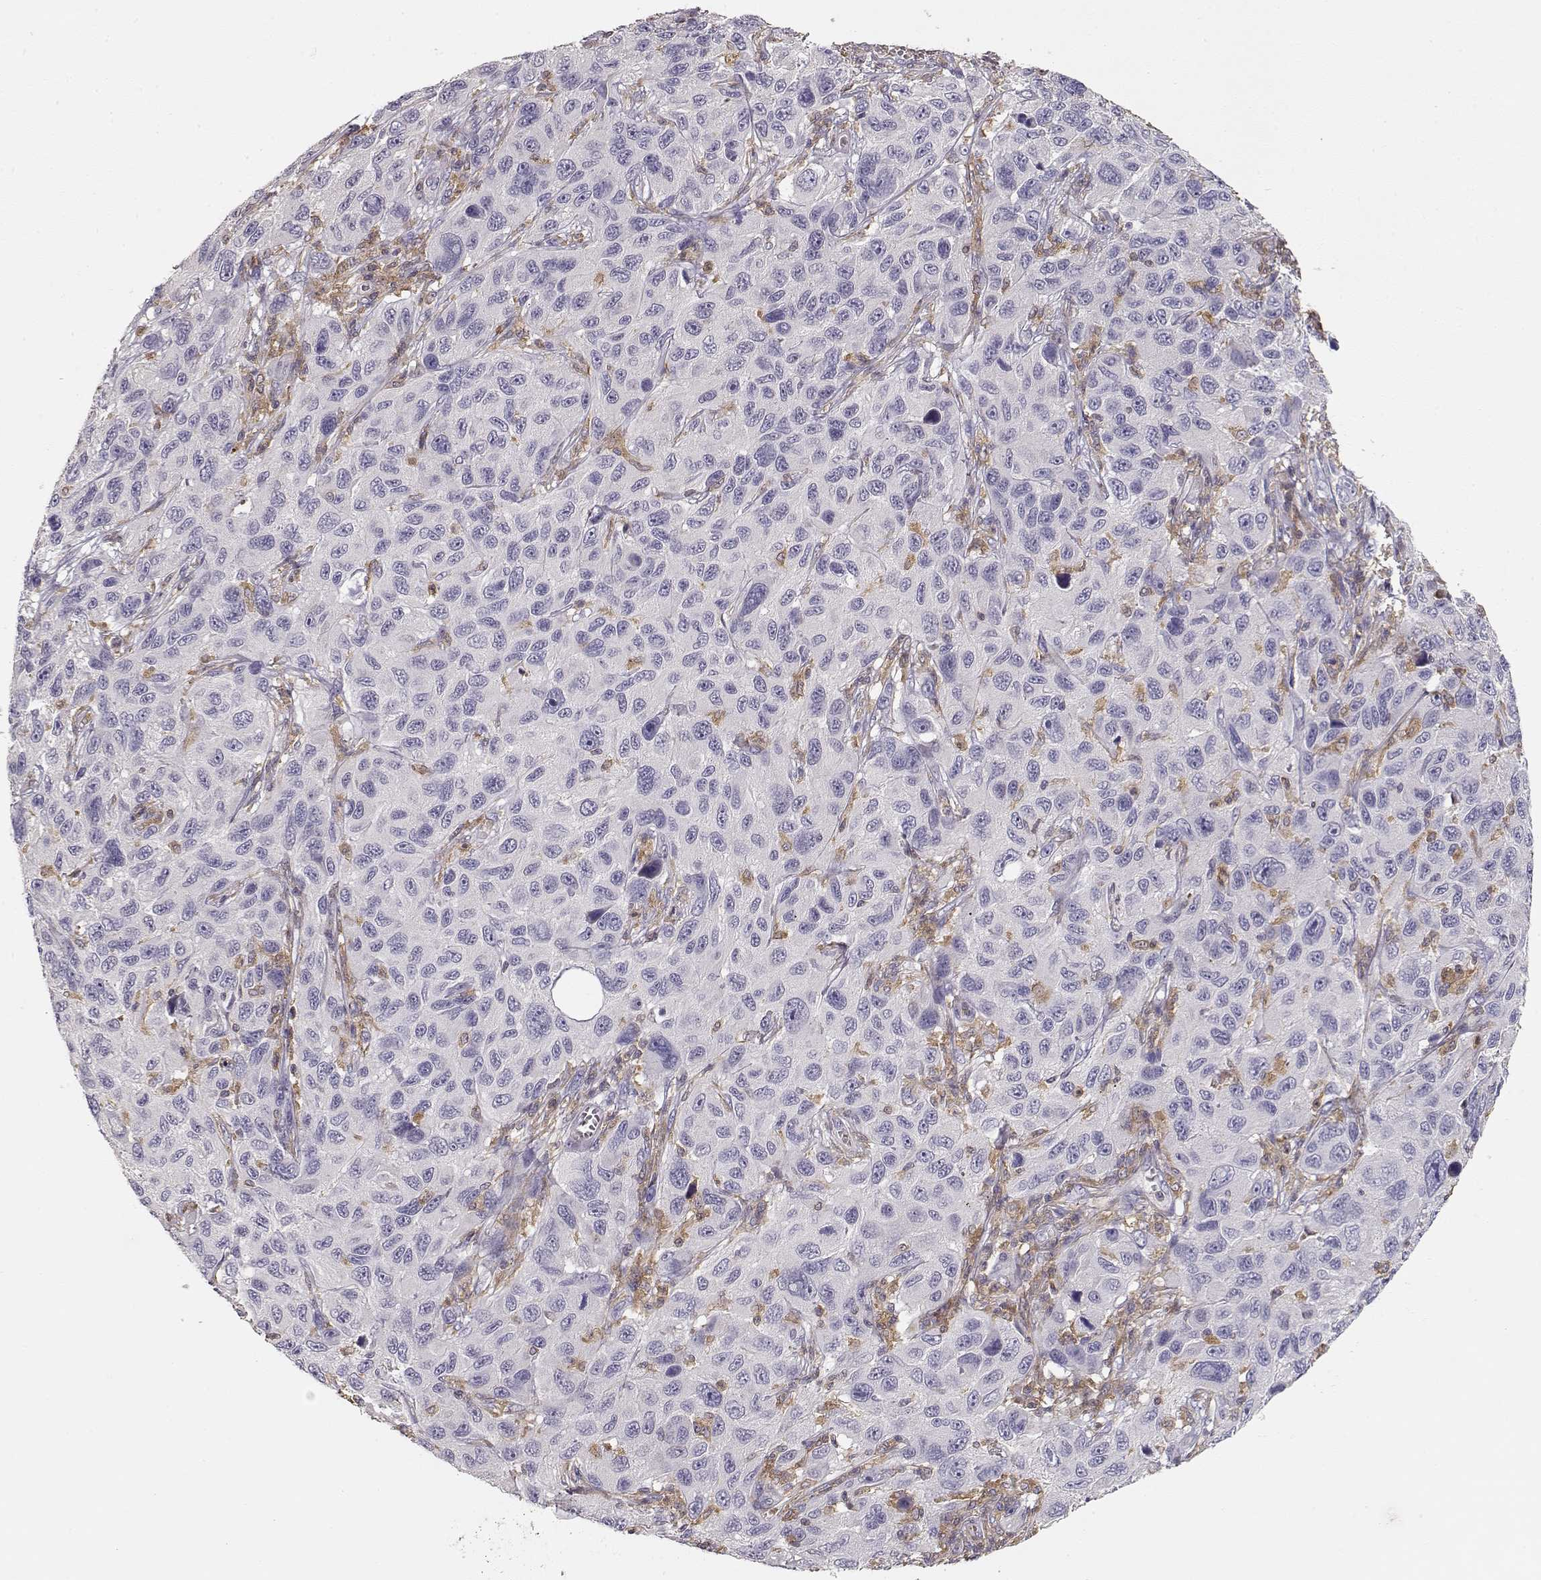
{"staining": {"intensity": "negative", "quantity": "none", "location": "none"}, "tissue": "melanoma", "cell_type": "Tumor cells", "image_type": "cancer", "snomed": [{"axis": "morphology", "description": "Malignant melanoma, NOS"}, {"axis": "topography", "description": "Skin"}], "caption": "A high-resolution micrograph shows immunohistochemistry staining of malignant melanoma, which exhibits no significant positivity in tumor cells.", "gene": "VAV1", "patient": {"sex": "male", "age": 53}}